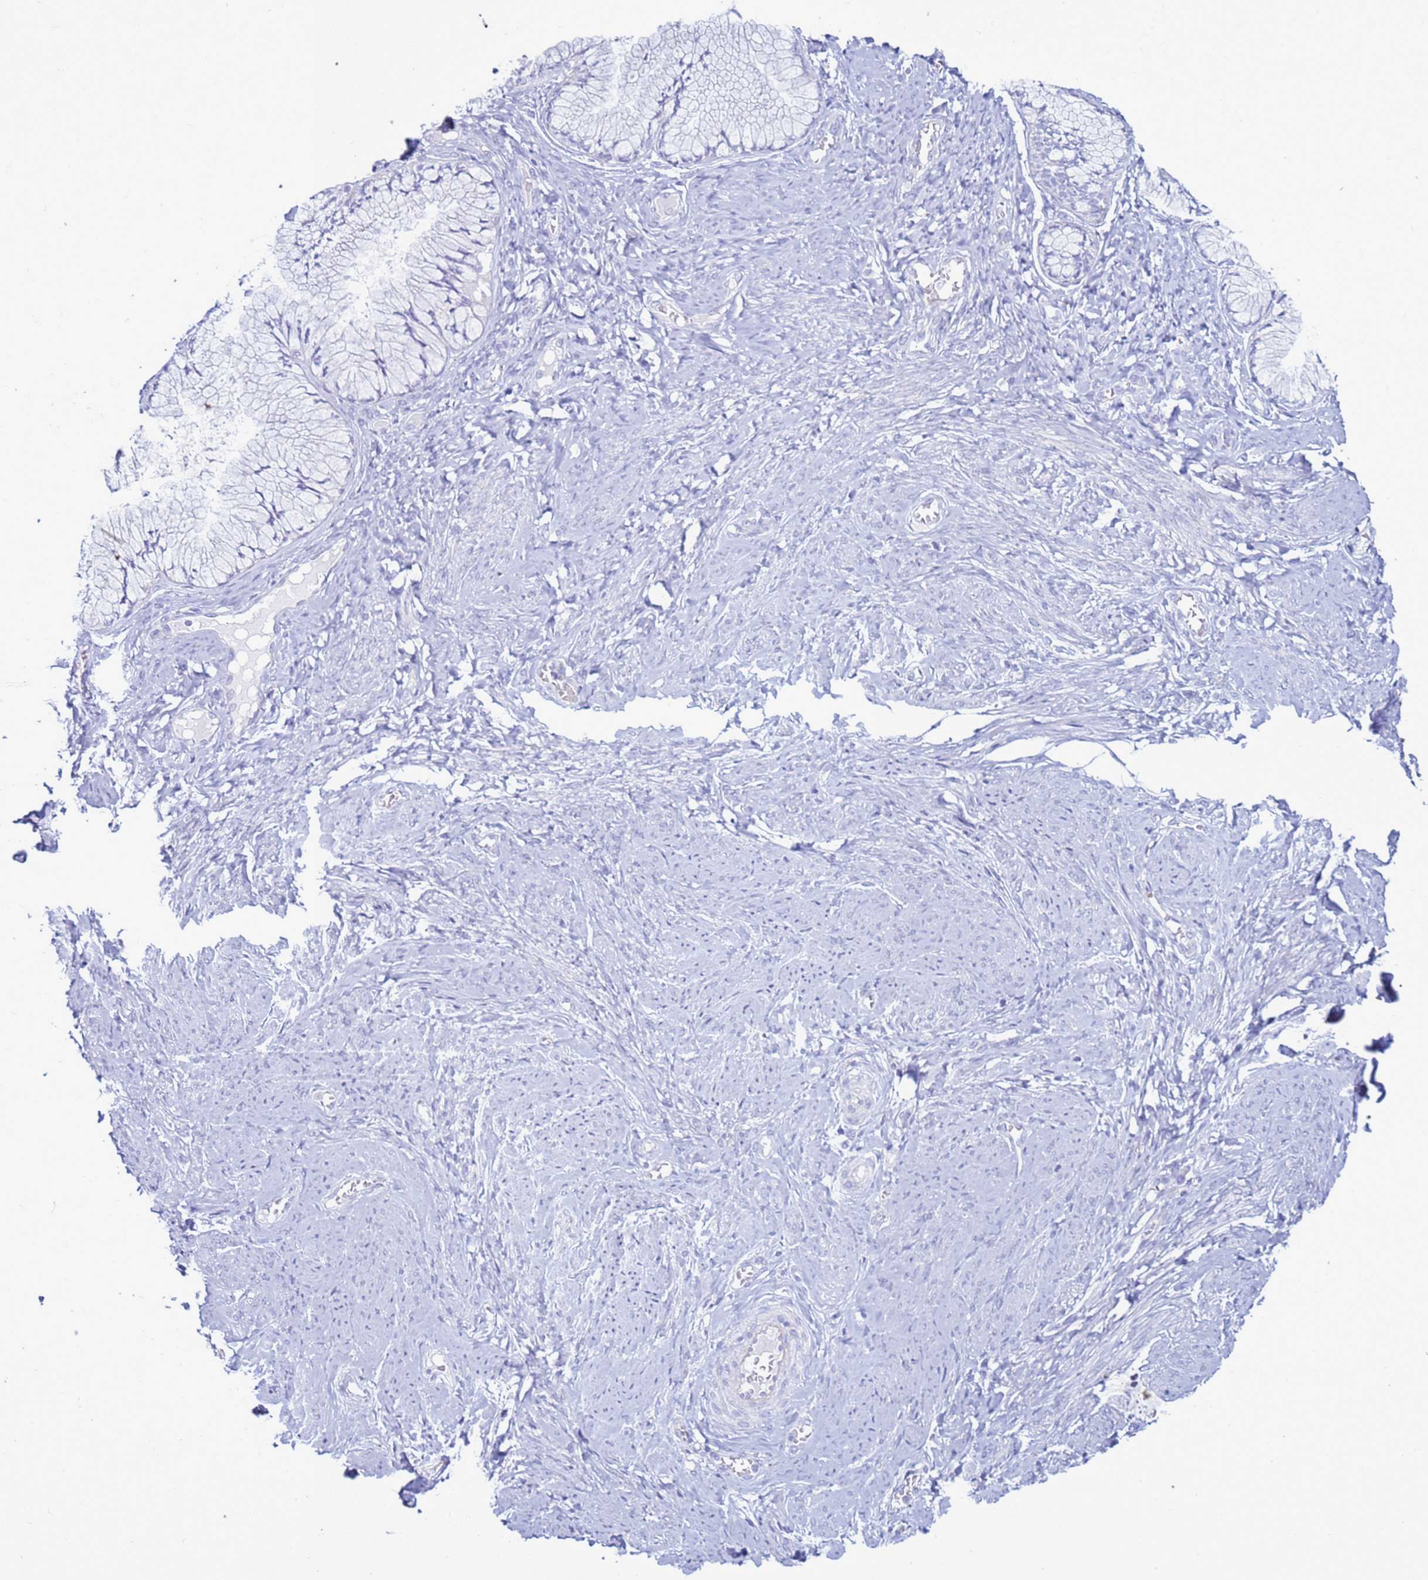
{"staining": {"intensity": "negative", "quantity": "none", "location": "none"}, "tissue": "cervix", "cell_type": "Glandular cells", "image_type": "normal", "snomed": [{"axis": "morphology", "description": "Normal tissue, NOS"}, {"axis": "topography", "description": "Cervix"}], "caption": "An image of human cervix is negative for staining in glandular cells. (Brightfield microscopy of DAB (3,3'-diaminobenzidine) IHC at high magnification).", "gene": "ABHD17B", "patient": {"sex": "female", "age": 42}}